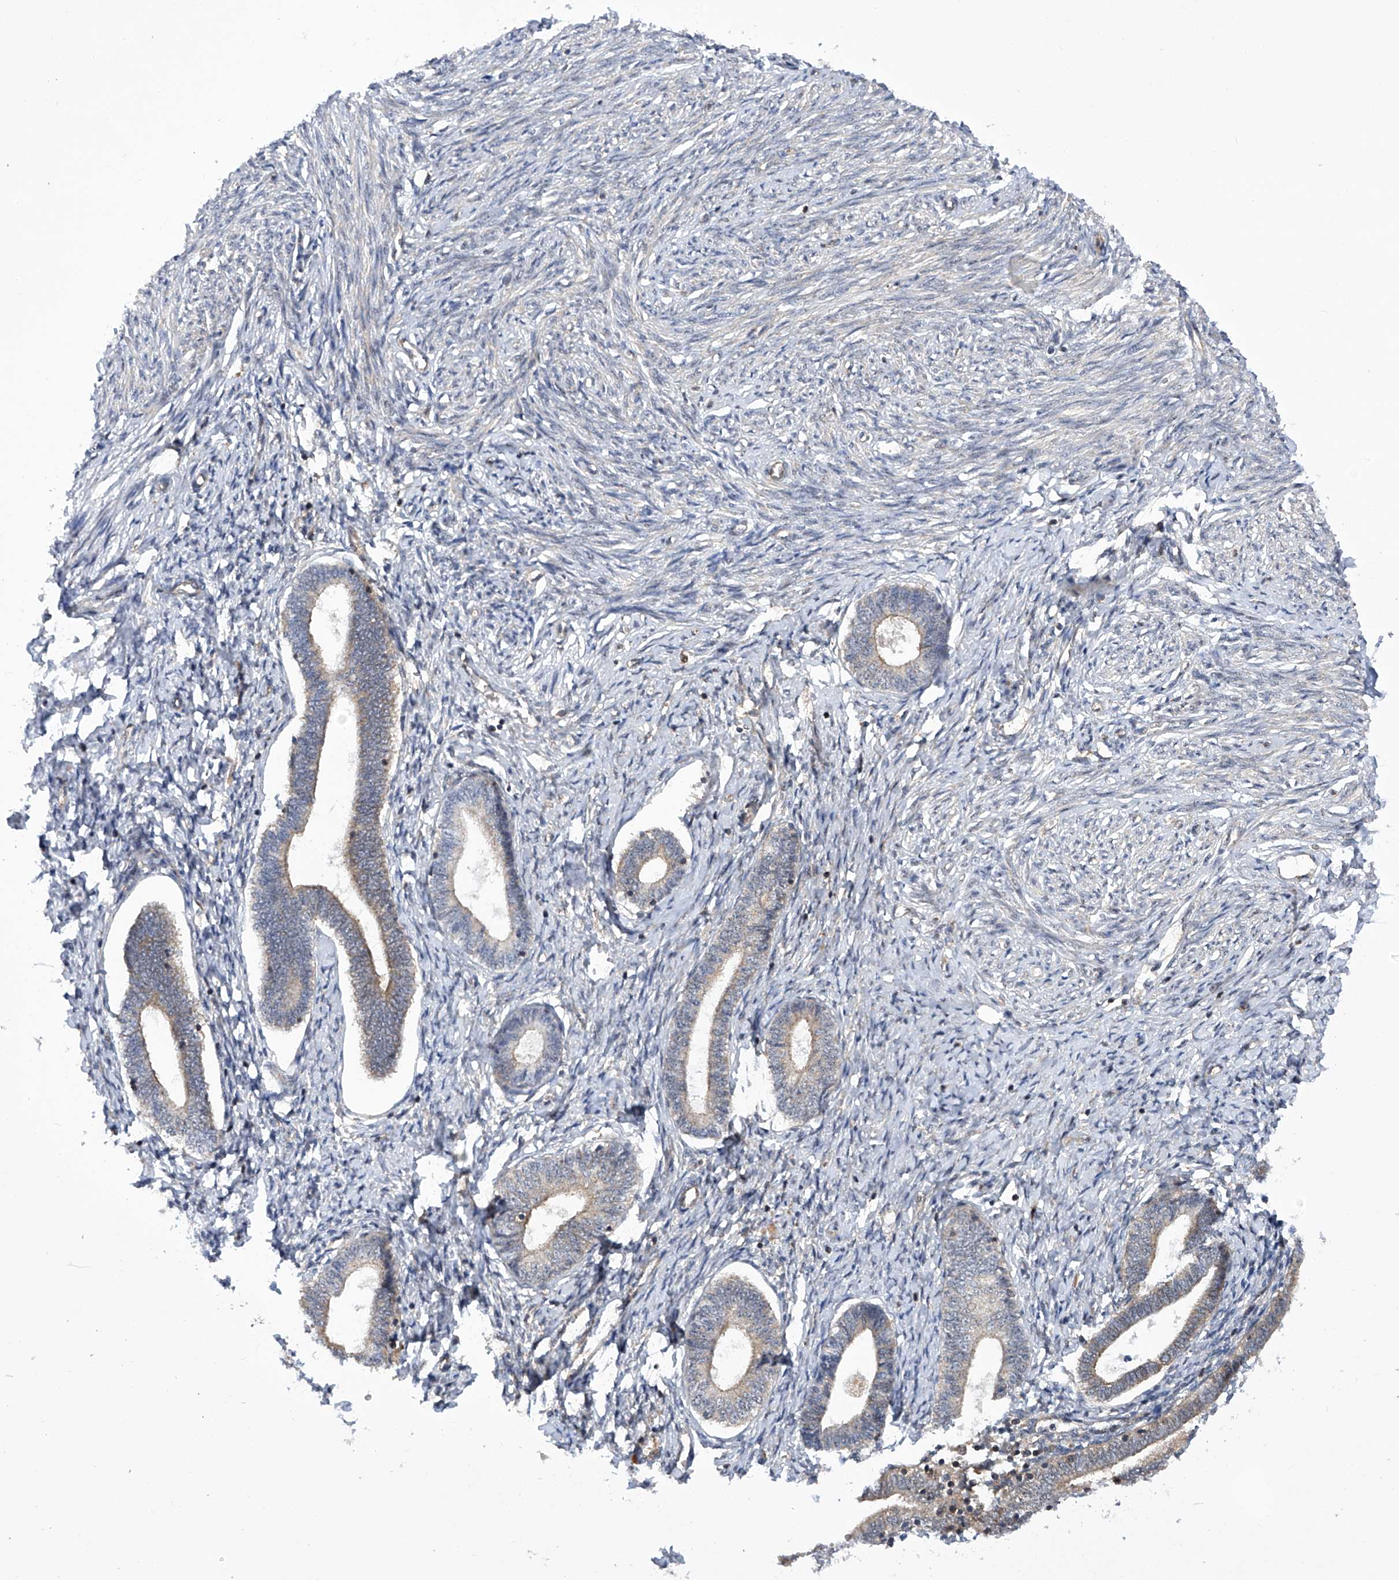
{"staining": {"intensity": "weak", "quantity": "25%-75%", "location": "cytoplasmic/membranous"}, "tissue": "endometrium", "cell_type": "Cells in endometrial stroma", "image_type": "normal", "snomed": [{"axis": "morphology", "description": "Normal tissue, NOS"}, {"axis": "topography", "description": "Endometrium"}], "caption": "A low amount of weak cytoplasmic/membranous expression is appreciated in about 25%-75% of cells in endometrial stroma in benign endometrium.", "gene": "CISH", "patient": {"sex": "female", "age": 72}}